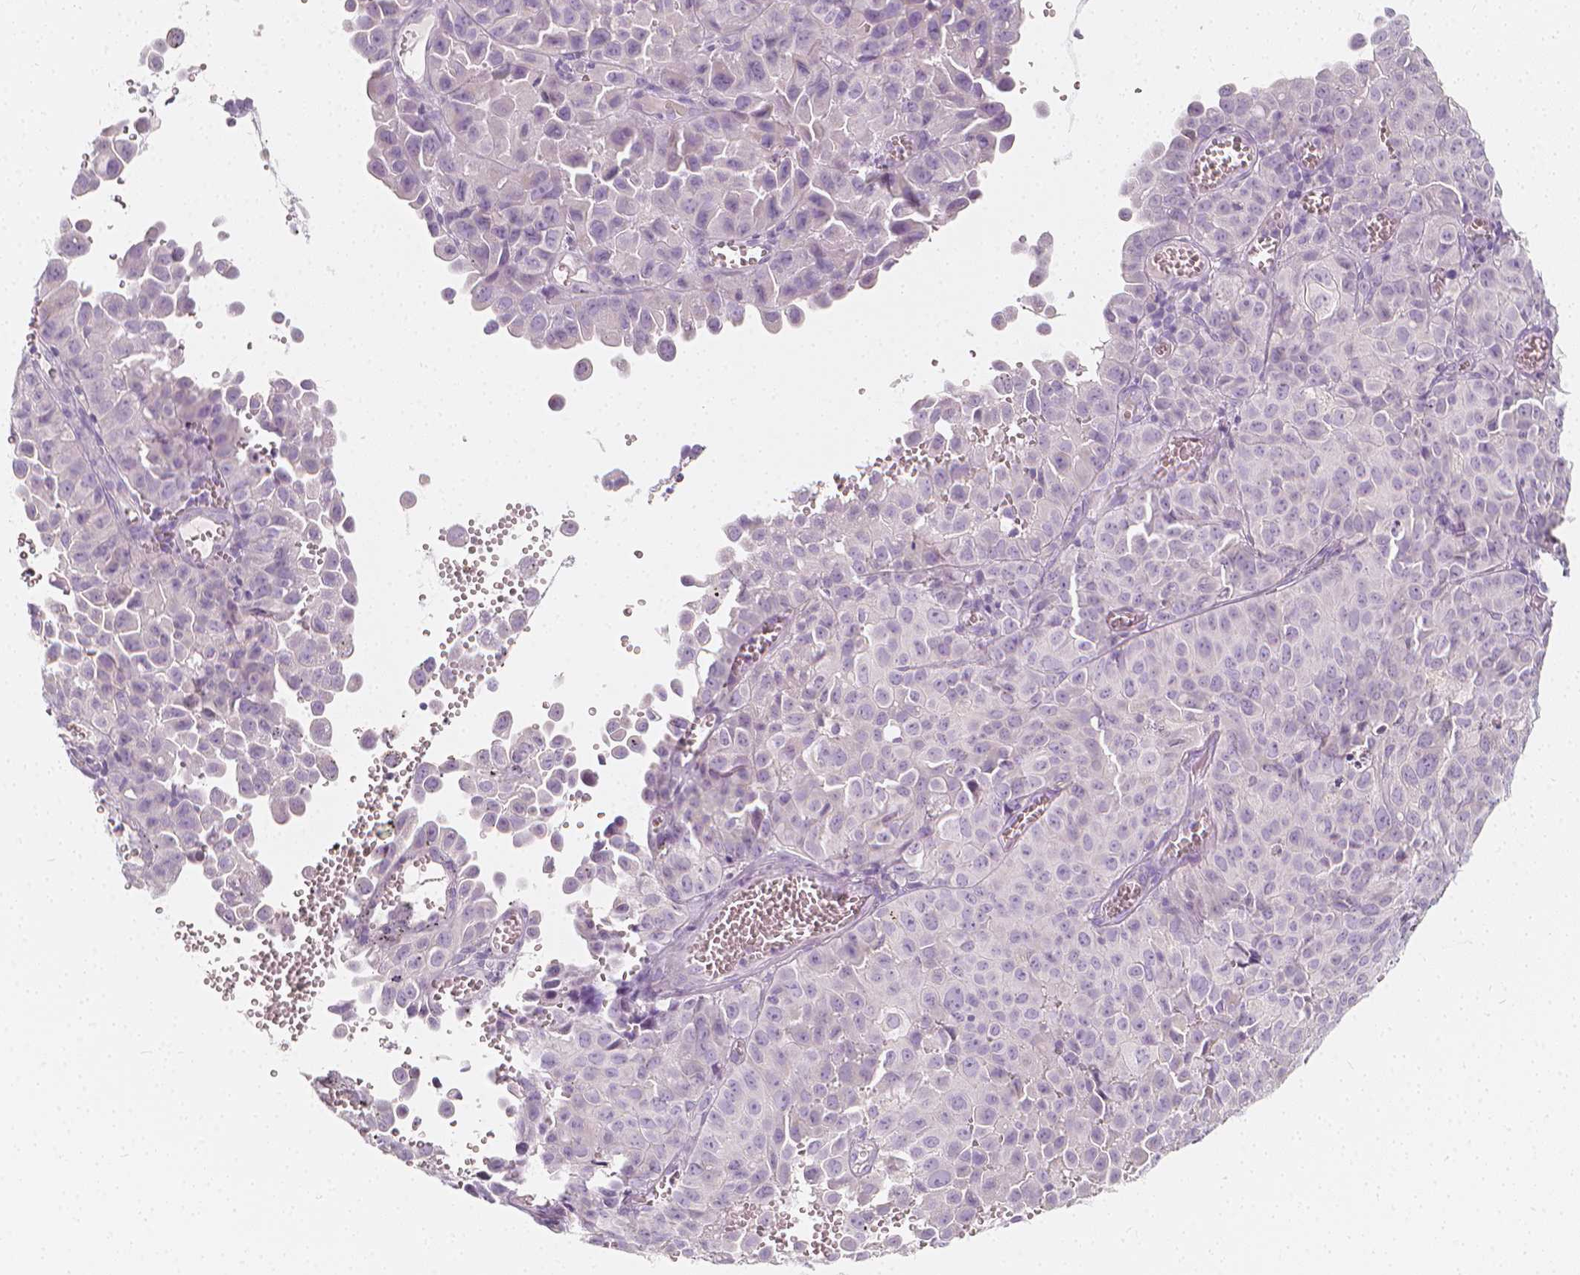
{"staining": {"intensity": "negative", "quantity": "none", "location": "none"}, "tissue": "cervical cancer", "cell_type": "Tumor cells", "image_type": "cancer", "snomed": [{"axis": "morphology", "description": "Squamous cell carcinoma, NOS"}, {"axis": "topography", "description": "Cervix"}], "caption": "High power microscopy image of an IHC image of cervical squamous cell carcinoma, revealing no significant staining in tumor cells.", "gene": "RBFOX1", "patient": {"sex": "female", "age": 55}}